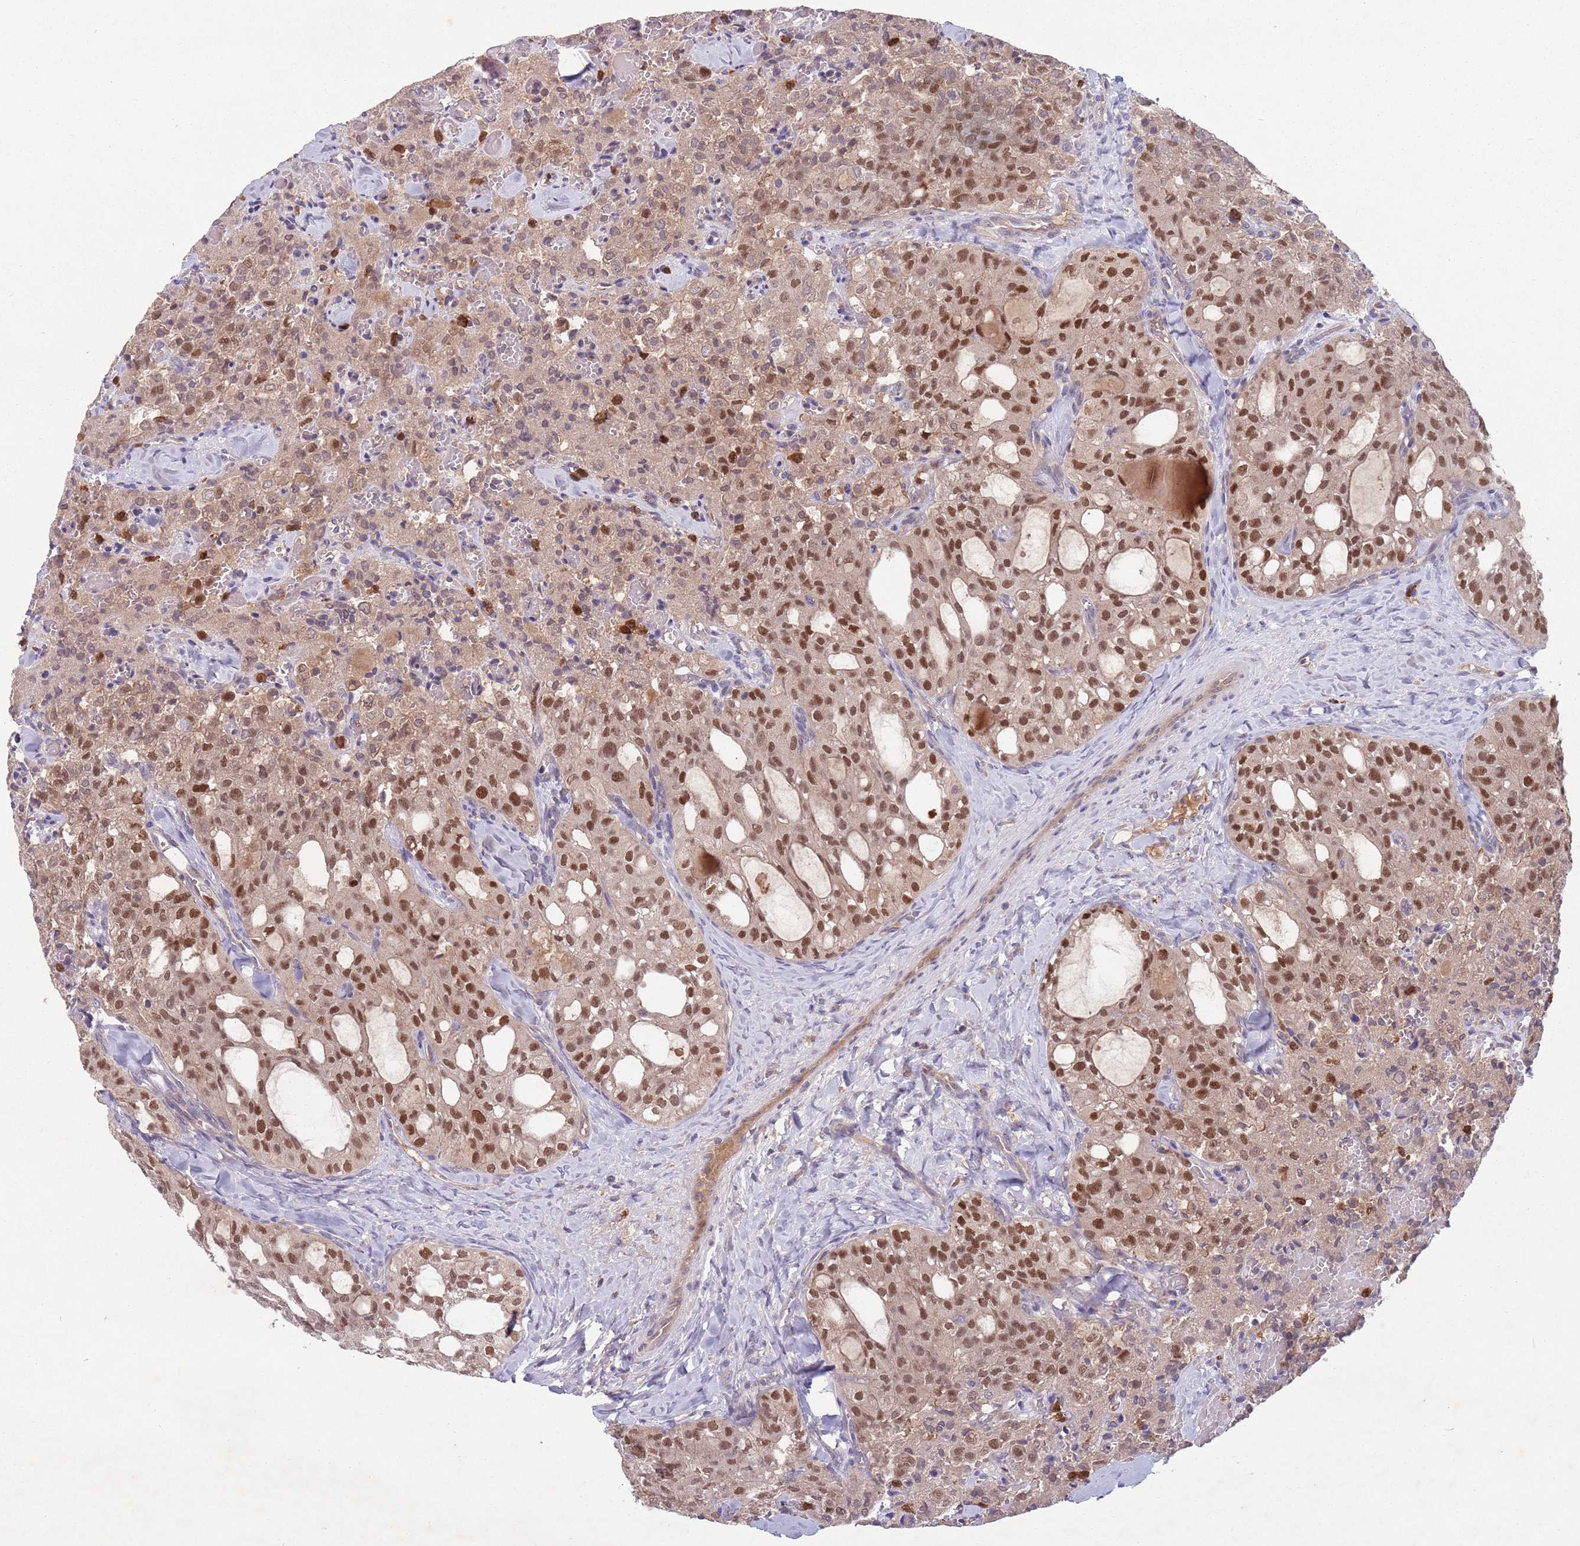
{"staining": {"intensity": "strong", "quantity": "25%-75%", "location": "nuclear"}, "tissue": "thyroid cancer", "cell_type": "Tumor cells", "image_type": "cancer", "snomed": [{"axis": "morphology", "description": "Follicular adenoma carcinoma, NOS"}, {"axis": "topography", "description": "Thyroid gland"}], "caption": "High-magnification brightfield microscopy of follicular adenoma carcinoma (thyroid) stained with DAB (3,3'-diaminobenzidine) (brown) and counterstained with hematoxylin (blue). tumor cells exhibit strong nuclear expression is appreciated in about25%-75% of cells. (IHC, brightfield microscopy, high magnification).", "gene": "TYW1", "patient": {"sex": "male", "age": 75}}